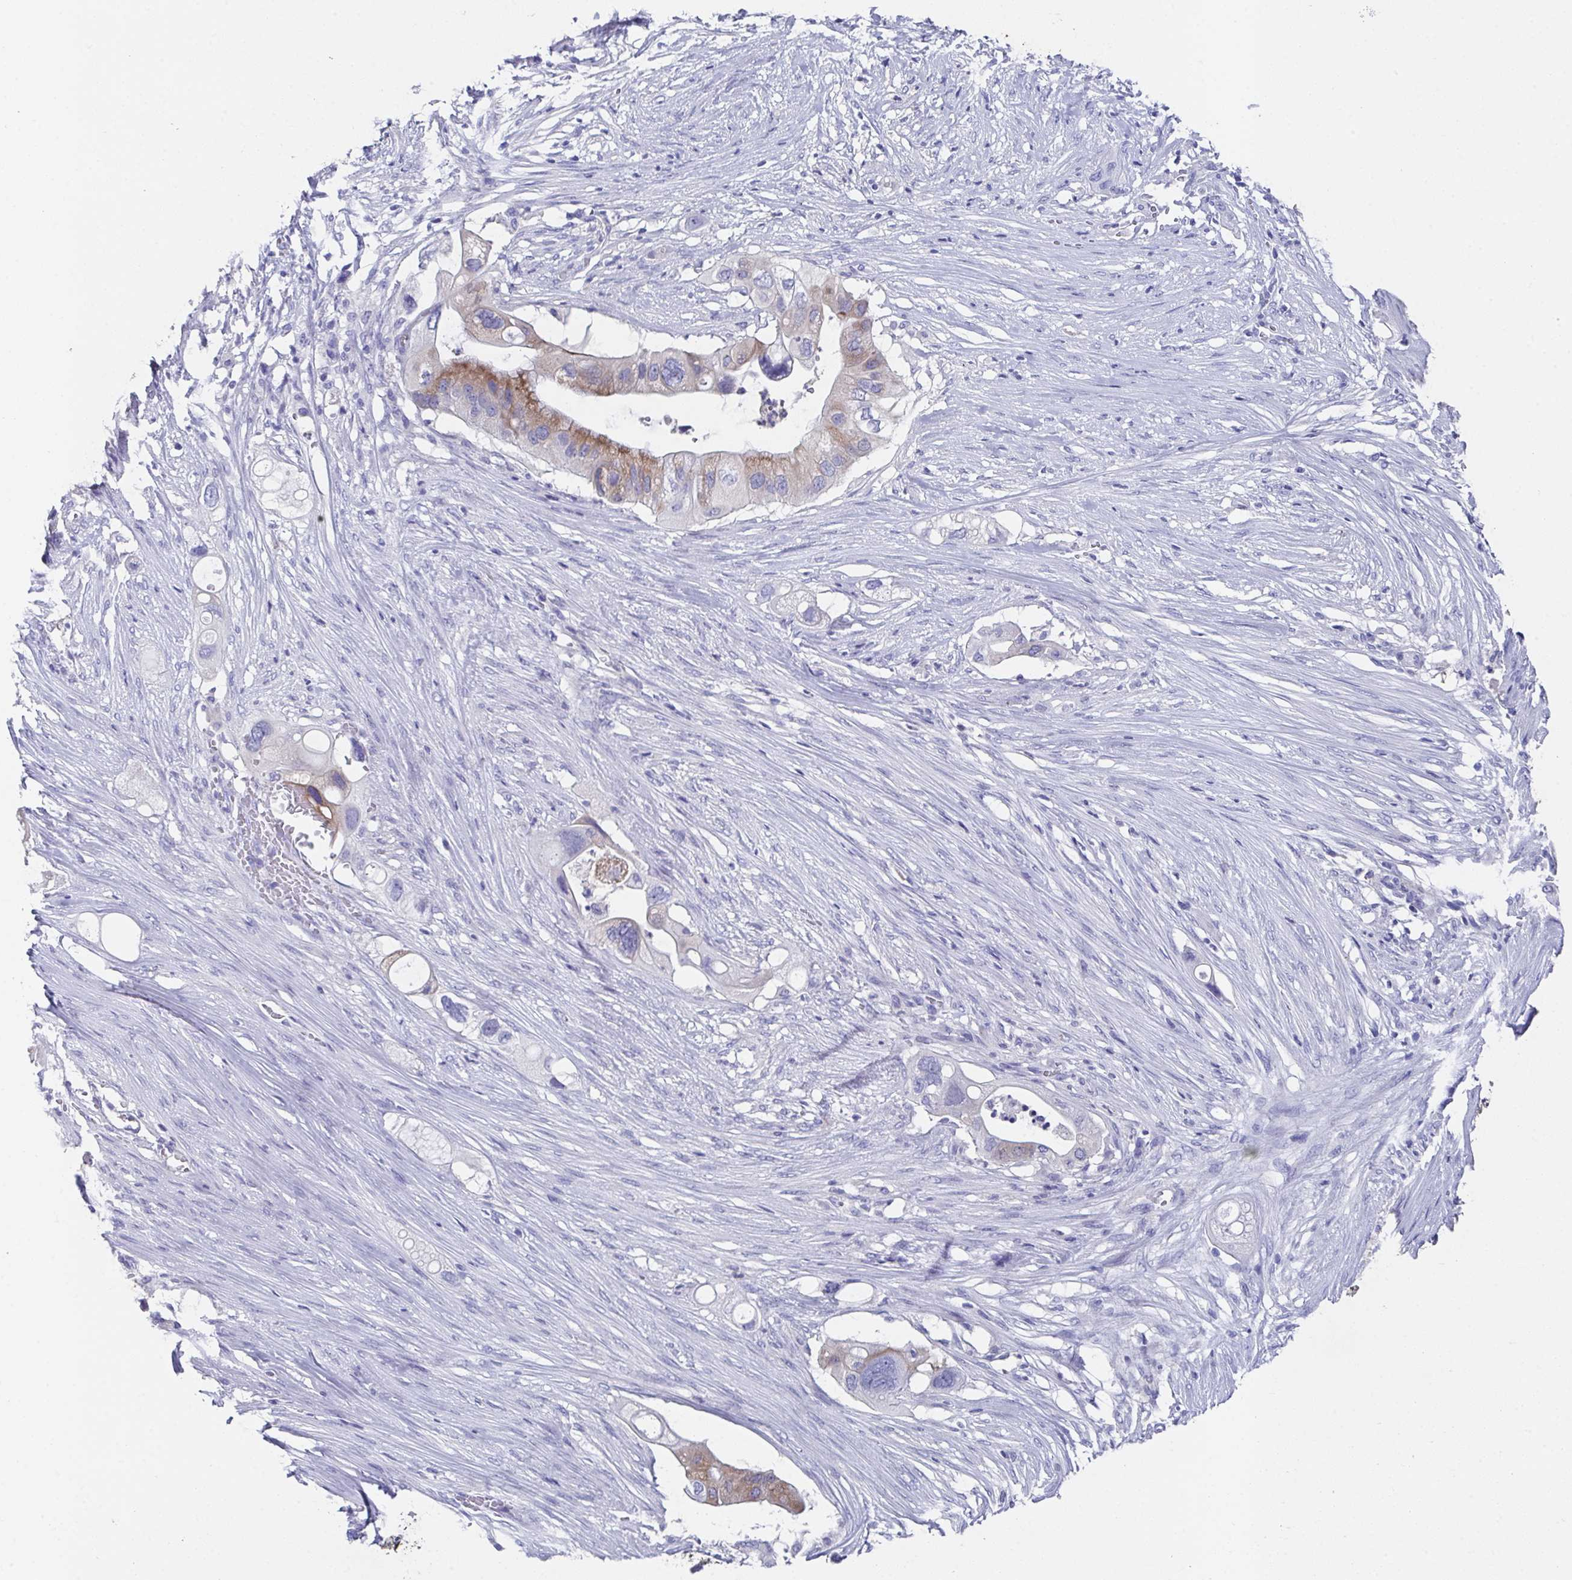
{"staining": {"intensity": "moderate", "quantity": "25%-75%", "location": "cytoplasmic/membranous"}, "tissue": "pancreatic cancer", "cell_type": "Tumor cells", "image_type": "cancer", "snomed": [{"axis": "morphology", "description": "Adenocarcinoma, NOS"}, {"axis": "topography", "description": "Pancreas"}], "caption": "Moderate cytoplasmic/membranous positivity for a protein is seen in approximately 25%-75% of tumor cells of adenocarcinoma (pancreatic) using immunohistochemistry.", "gene": "SSC4D", "patient": {"sex": "female", "age": 72}}